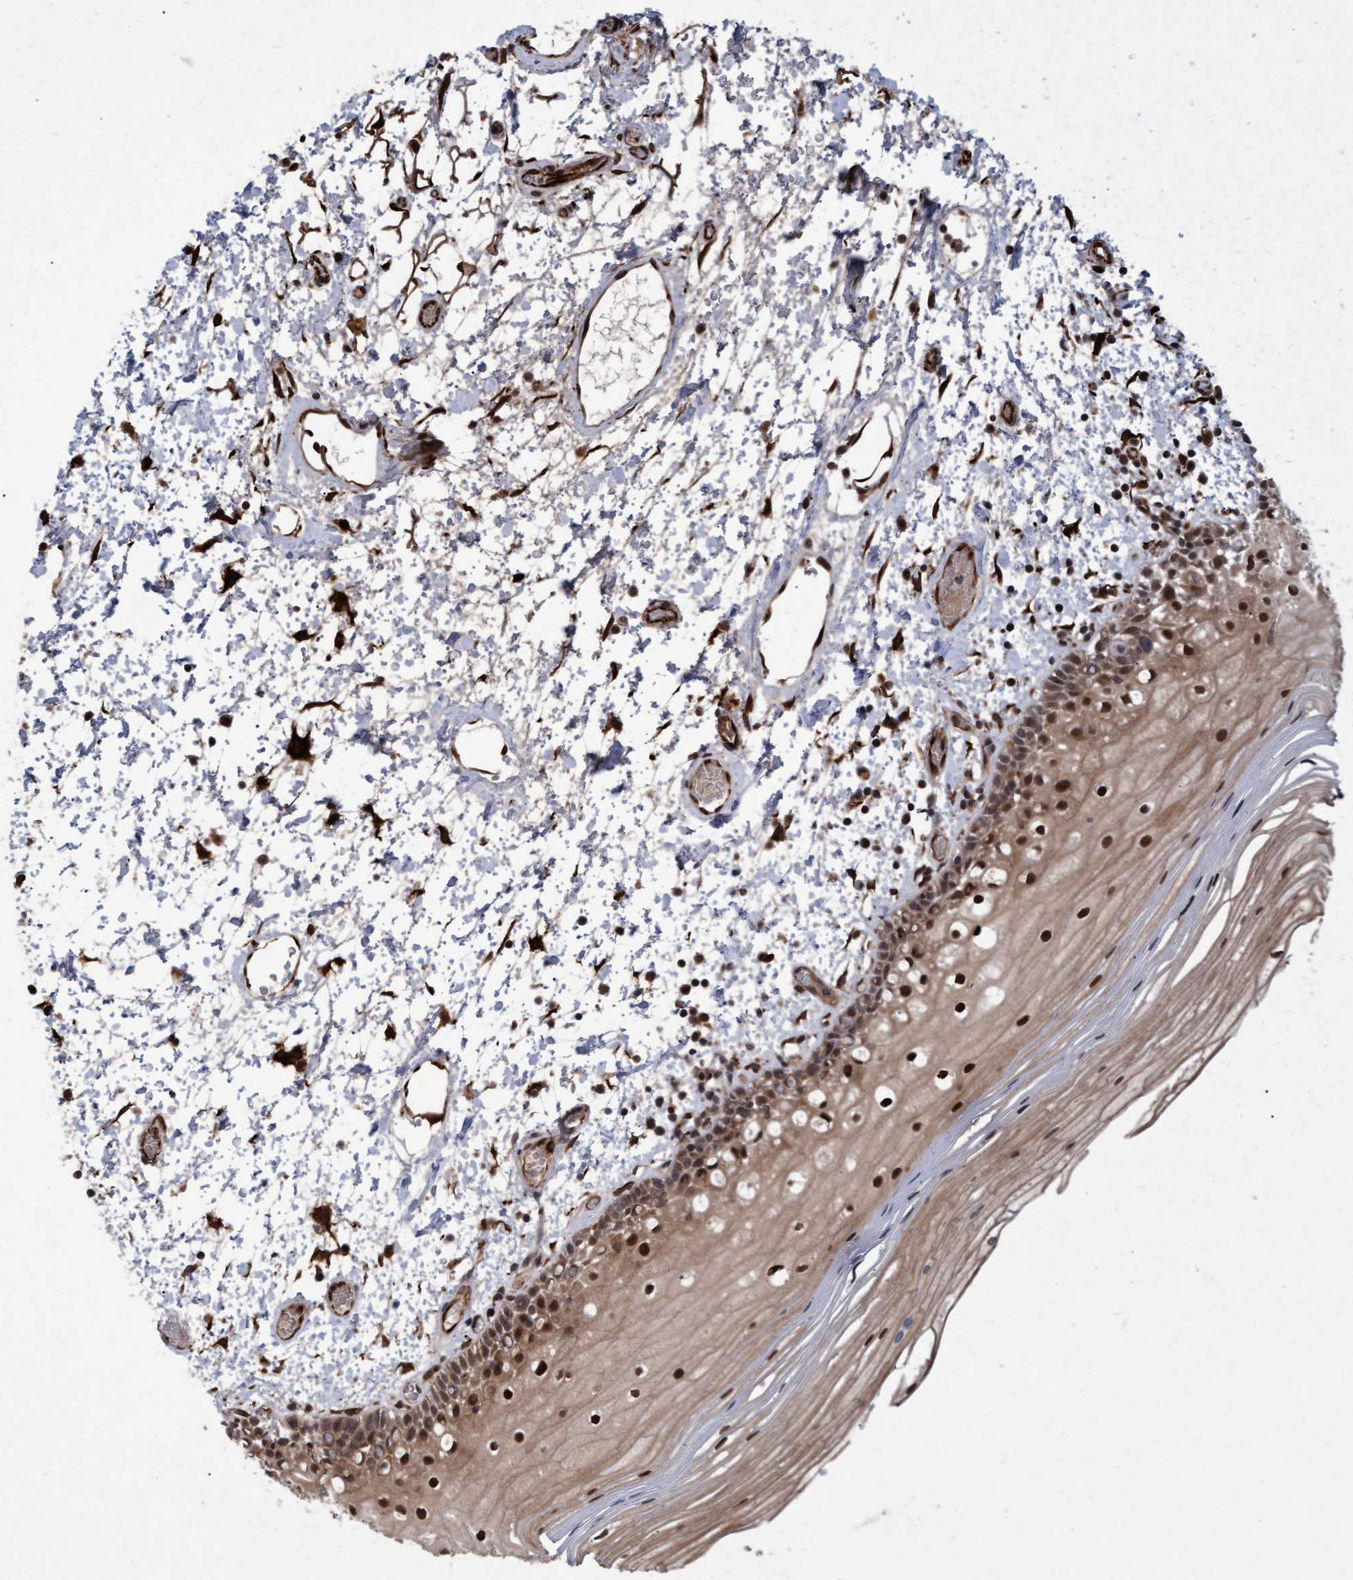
{"staining": {"intensity": "strong", "quantity": "25%-75%", "location": "cytoplasmic/membranous,nuclear"}, "tissue": "oral mucosa", "cell_type": "Squamous epithelial cells", "image_type": "normal", "snomed": [{"axis": "morphology", "description": "Normal tissue, NOS"}, {"axis": "topography", "description": "Oral tissue"}], "caption": "Unremarkable oral mucosa demonstrates strong cytoplasmic/membranous,nuclear positivity in approximately 25%-75% of squamous epithelial cells, visualized by immunohistochemistry. The protein of interest is stained brown, and the nuclei are stained in blue (DAB IHC with brightfield microscopy, high magnification).", "gene": "PSMB6", "patient": {"sex": "male", "age": 52}}